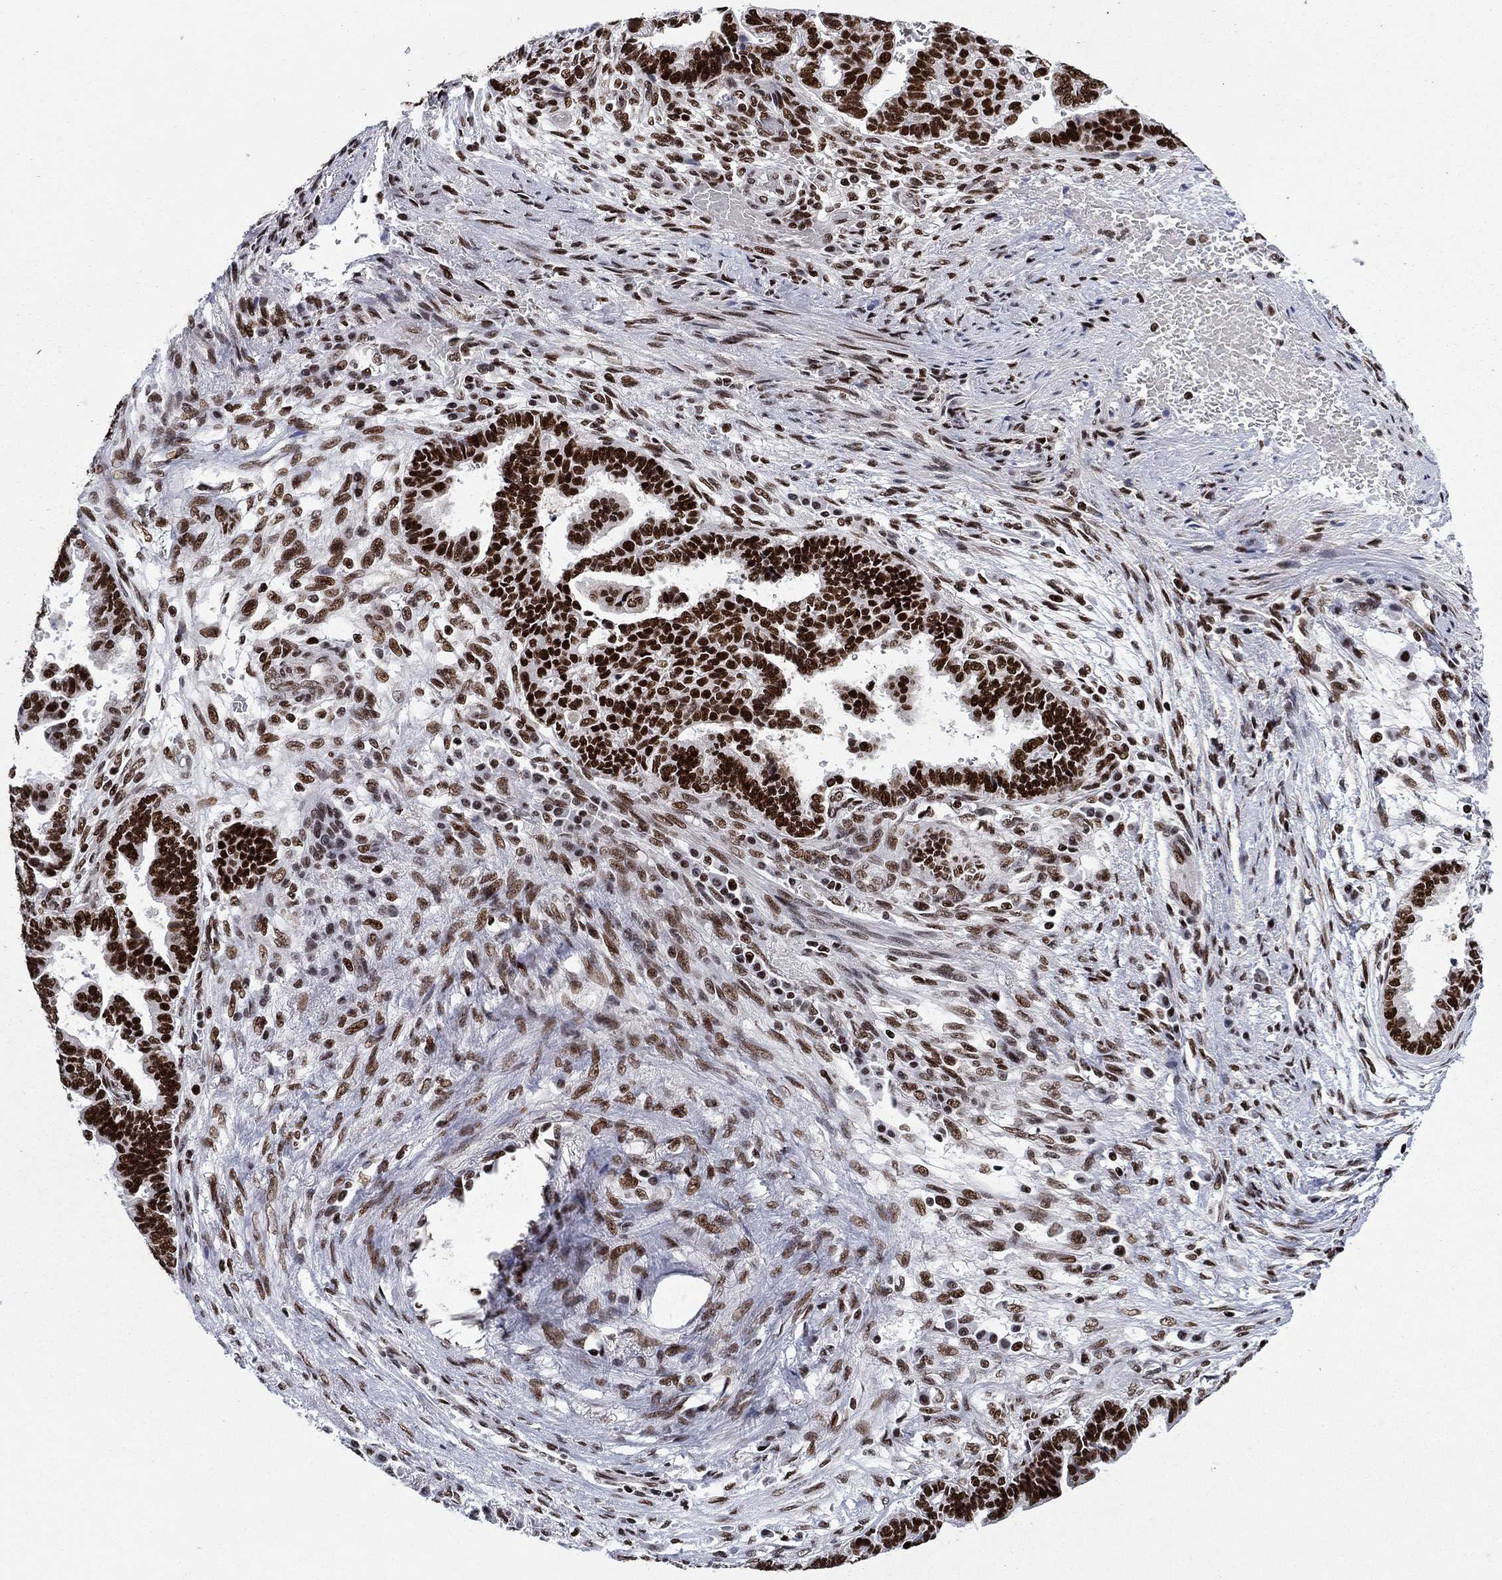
{"staining": {"intensity": "strong", "quantity": "25%-75%", "location": "nuclear"}, "tissue": "stomach cancer", "cell_type": "Tumor cells", "image_type": "cancer", "snomed": [{"axis": "morphology", "description": "Adenocarcinoma, NOS"}, {"axis": "topography", "description": "Stomach"}], "caption": "A histopathology image of stomach cancer stained for a protein demonstrates strong nuclear brown staining in tumor cells.", "gene": "RPRD1B", "patient": {"sex": "male", "age": 83}}